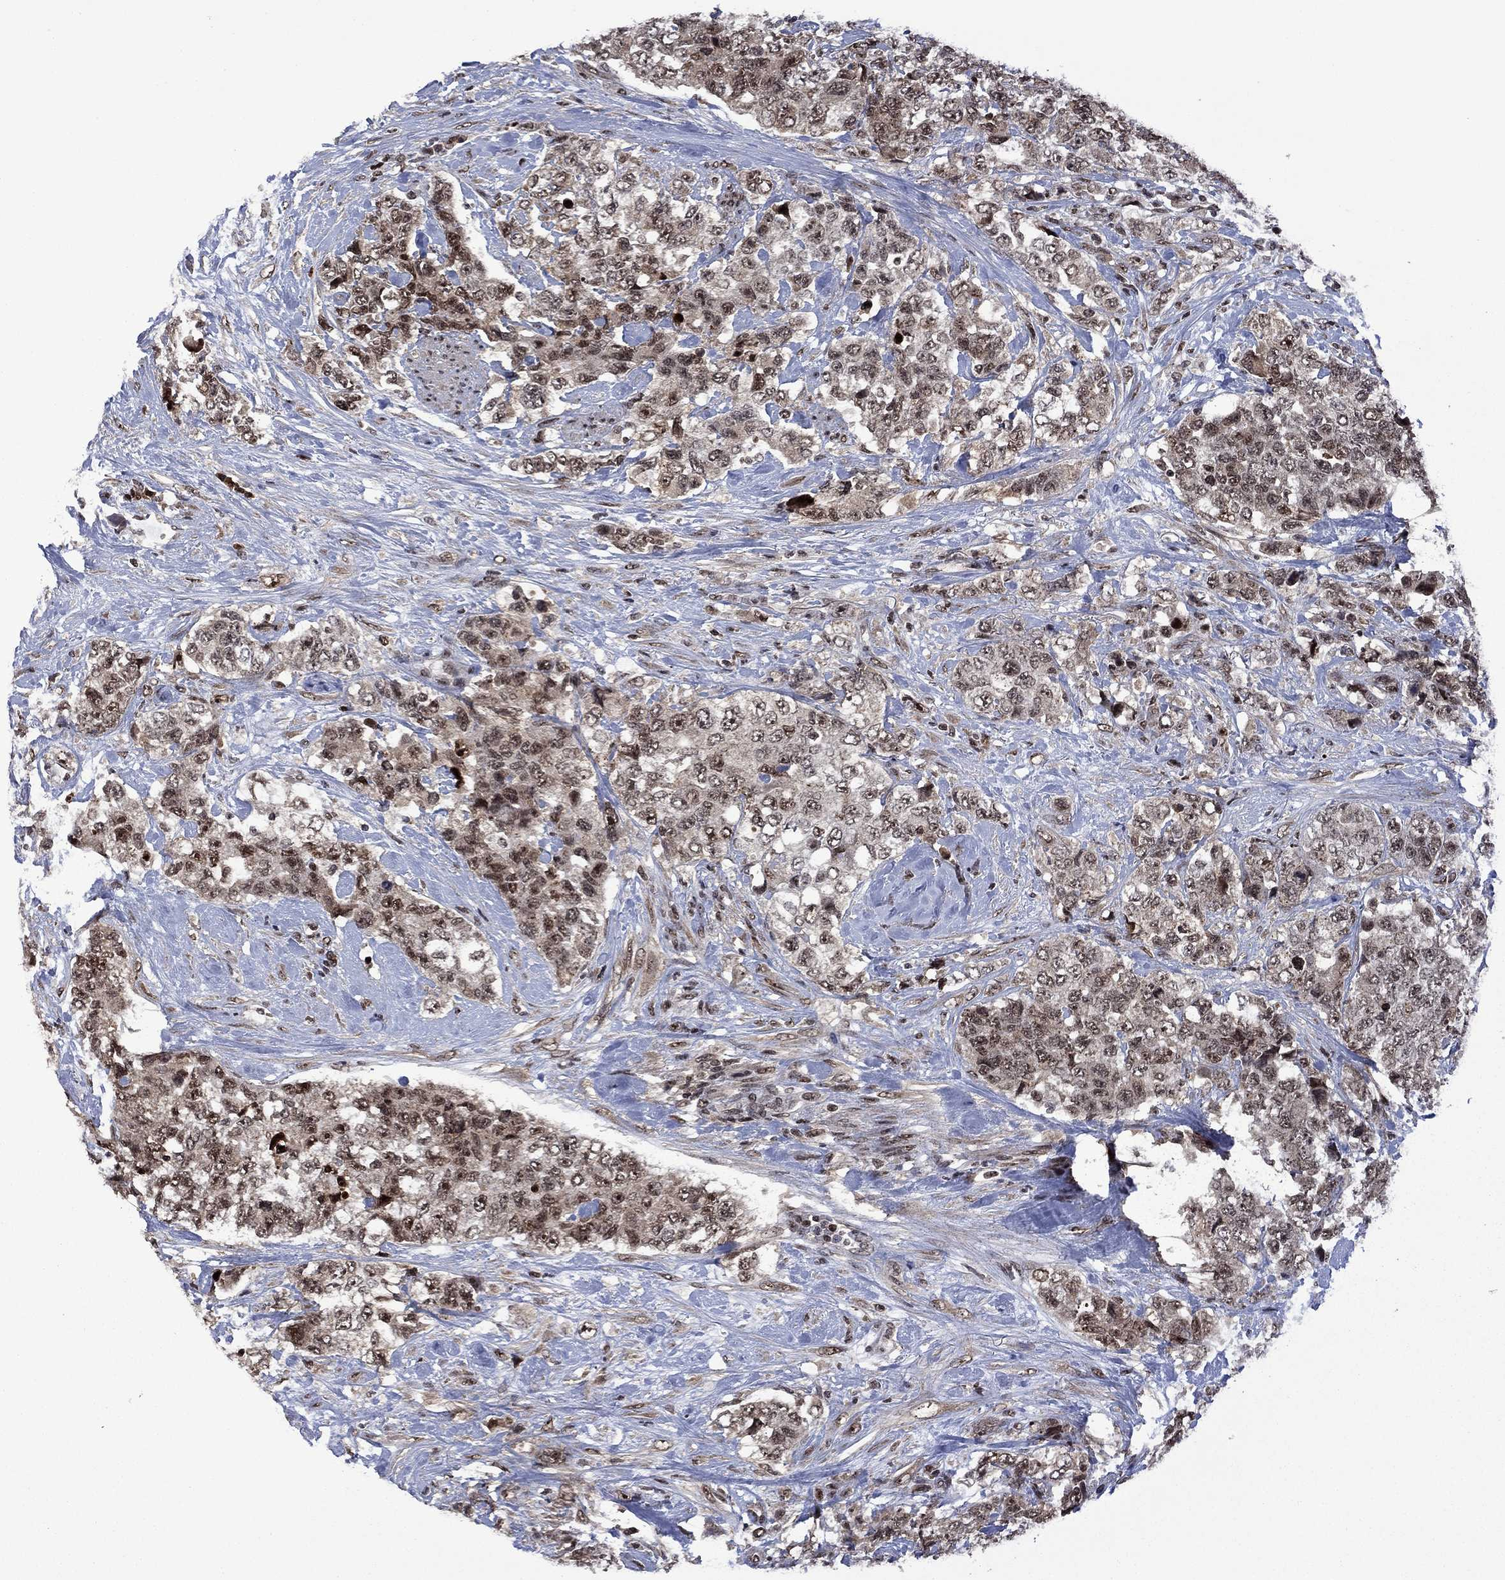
{"staining": {"intensity": "moderate", "quantity": "<25%", "location": "nuclear"}, "tissue": "urothelial cancer", "cell_type": "Tumor cells", "image_type": "cancer", "snomed": [{"axis": "morphology", "description": "Urothelial carcinoma, High grade"}, {"axis": "topography", "description": "Urinary bladder"}], "caption": "Urothelial carcinoma (high-grade) tissue reveals moderate nuclear expression in about <25% of tumor cells, visualized by immunohistochemistry.", "gene": "FBL", "patient": {"sex": "female", "age": 78}}